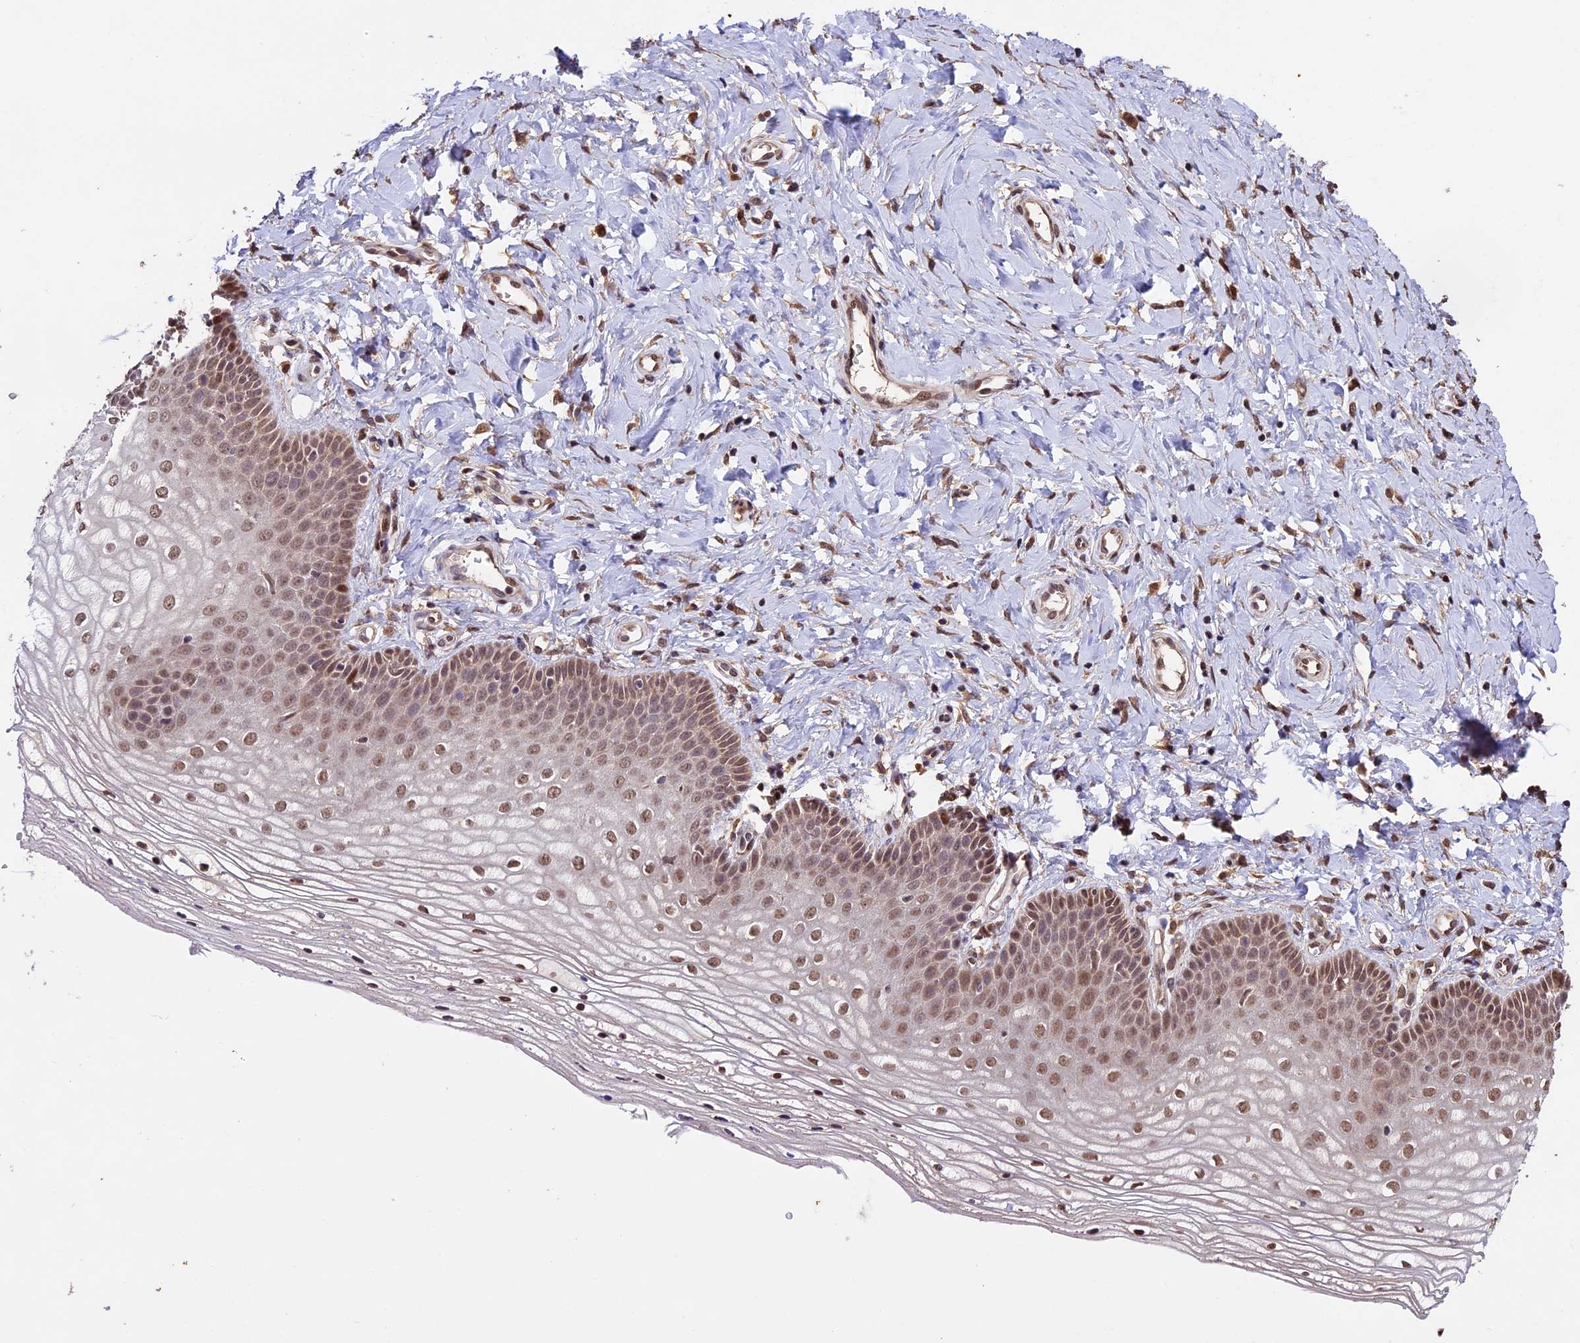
{"staining": {"intensity": "moderate", "quantity": ">75%", "location": "nuclear"}, "tissue": "vagina", "cell_type": "Squamous epithelial cells", "image_type": "normal", "snomed": [{"axis": "morphology", "description": "Normal tissue, NOS"}, {"axis": "topography", "description": "Vagina"}], "caption": "DAB (3,3'-diaminobenzidine) immunohistochemical staining of normal vagina displays moderate nuclear protein expression in approximately >75% of squamous epithelial cells. The protein is shown in brown color, while the nuclei are stained blue.", "gene": "CDKN2AIP", "patient": {"sex": "female", "age": 68}}